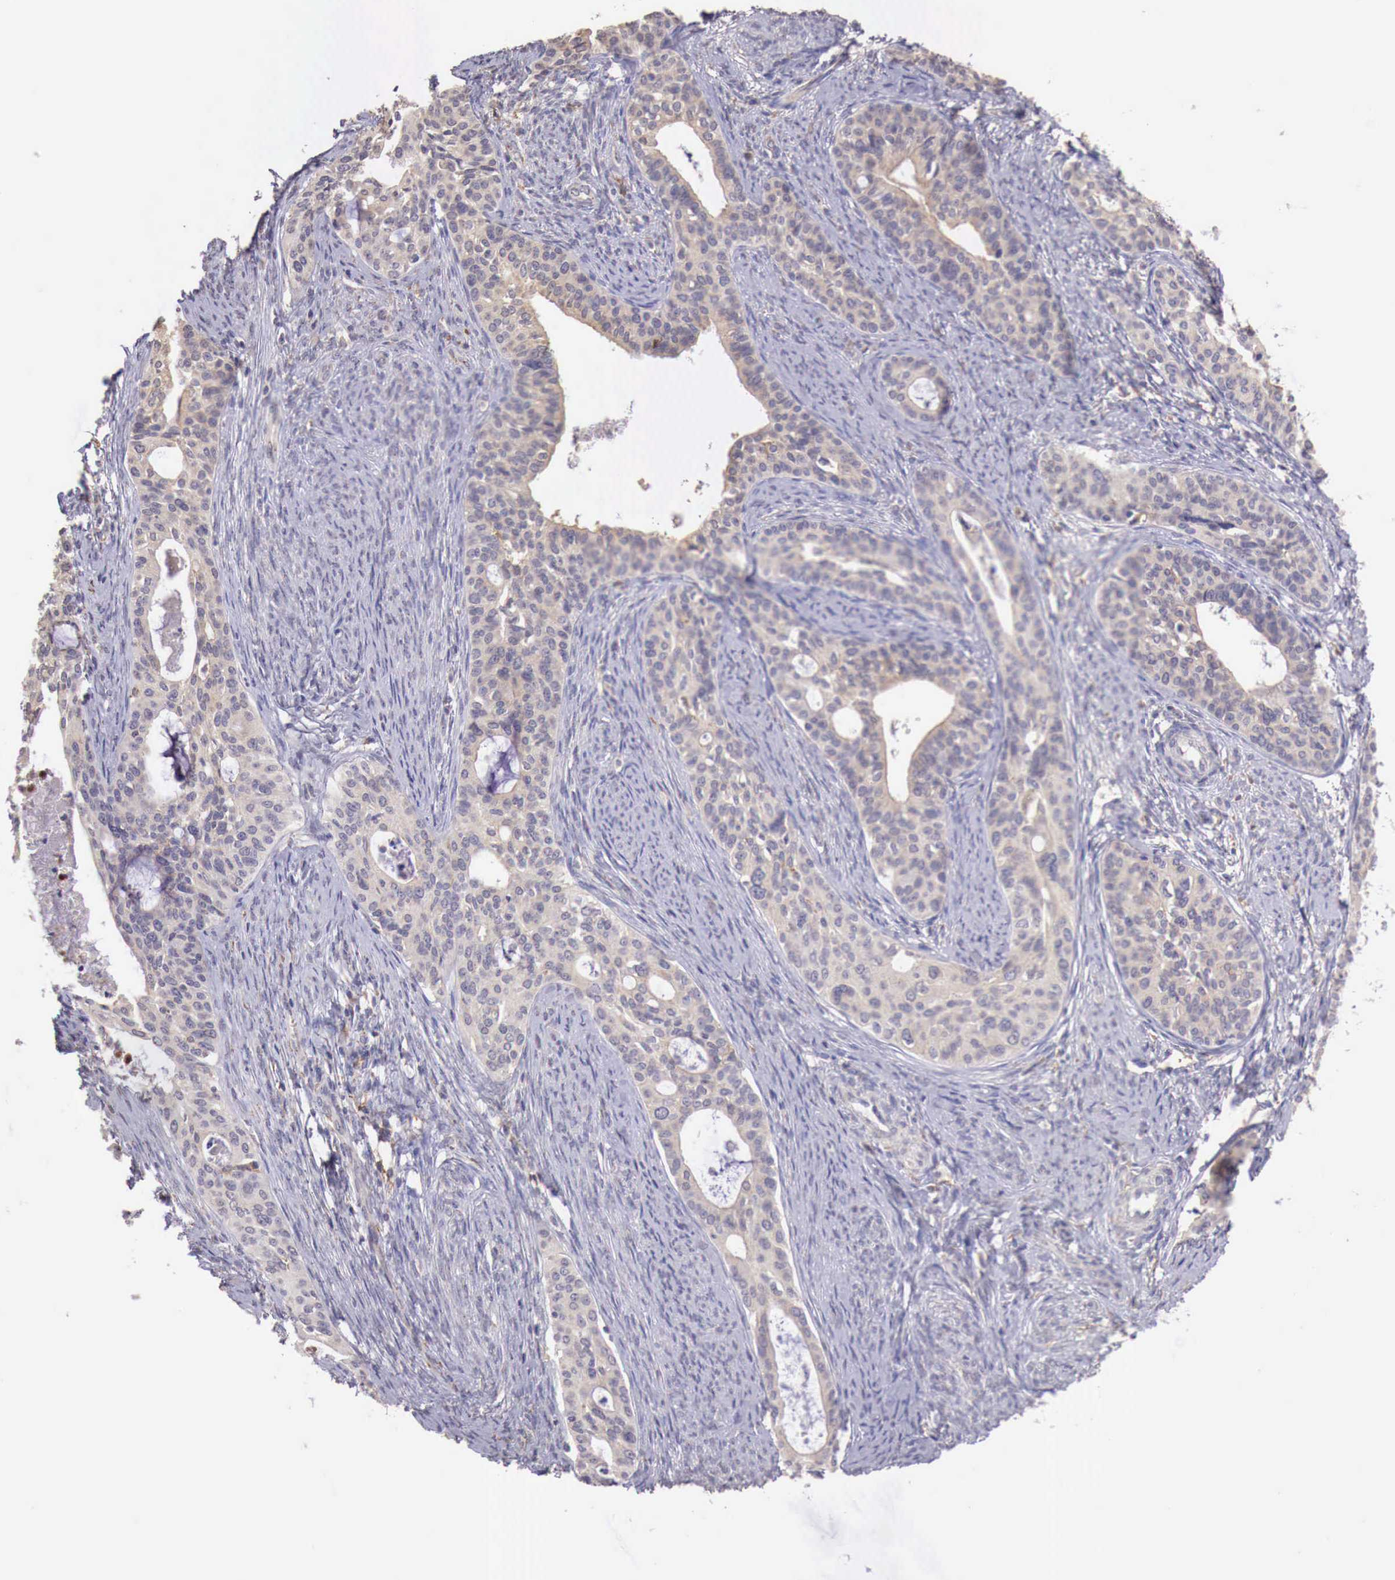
{"staining": {"intensity": "weak", "quantity": "25%-75%", "location": "cytoplasmic/membranous"}, "tissue": "cervical cancer", "cell_type": "Tumor cells", "image_type": "cancer", "snomed": [{"axis": "morphology", "description": "Squamous cell carcinoma, NOS"}, {"axis": "topography", "description": "Cervix"}], "caption": "About 25%-75% of tumor cells in squamous cell carcinoma (cervical) exhibit weak cytoplasmic/membranous protein expression as visualized by brown immunohistochemical staining.", "gene": "CHRDL1", "patient": {"sex": "female", "age": 34}}